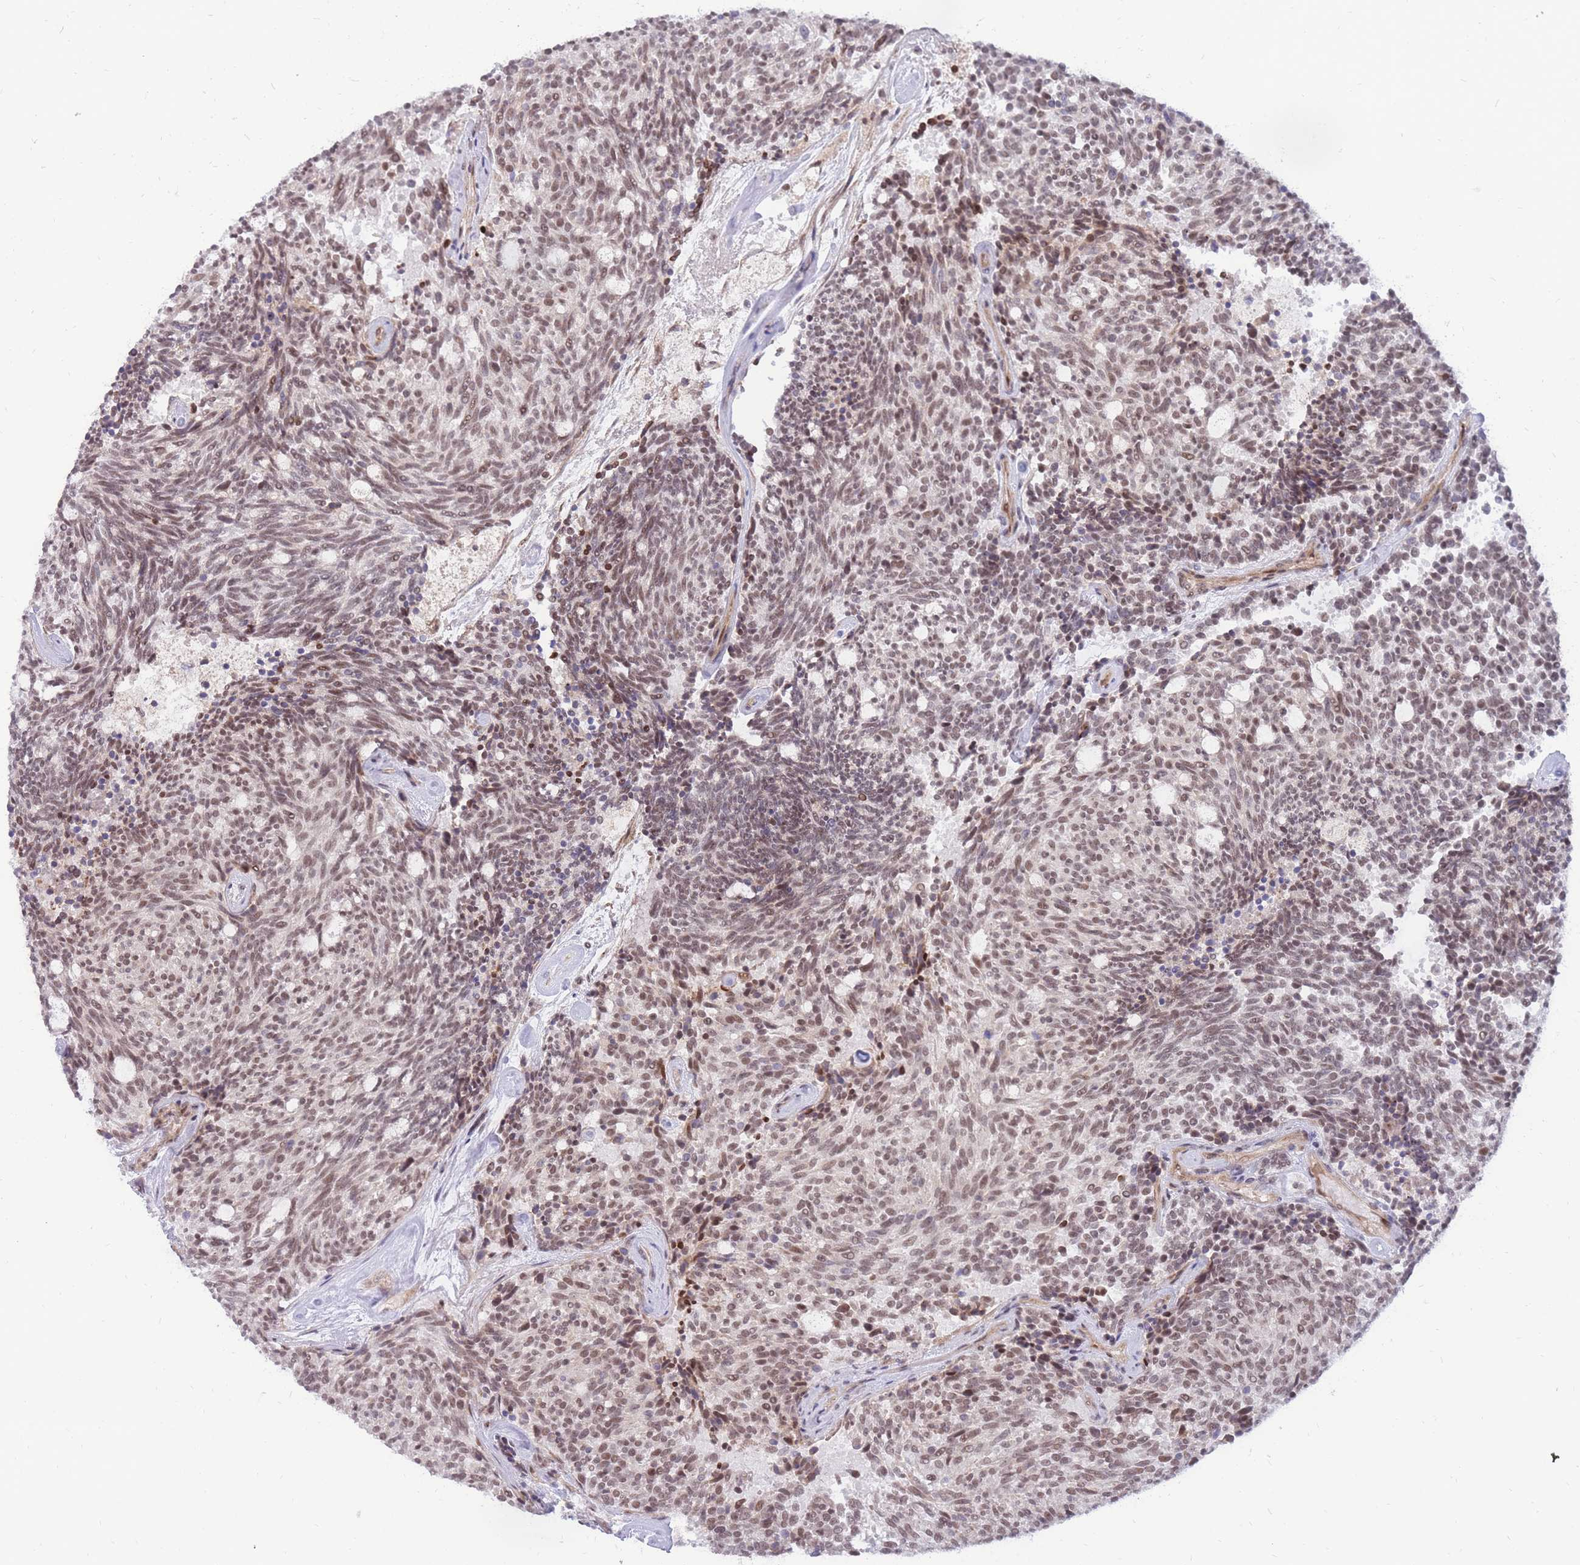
{"staining": {"intensity": "moderate", "quantity": ">75%", "location": "nuclear"}, "tissue": "carcinoid", "cell_type": "Tumor cells", "image_type": "cancer", "snomed": [{"axis": "morphology", "description": "Carcinoid, malignant, NOS"}, {"axis": "topography", "description": "Pancreas"}], "caption": "A high-resolution histopathology image shows IHC staining of carcinoid, which demonstrates moderate nuclear positivity in approximately >75% of tumor cells.", "gene": "ERICH6B", "patient": {"sex": "female", "age": 54}}